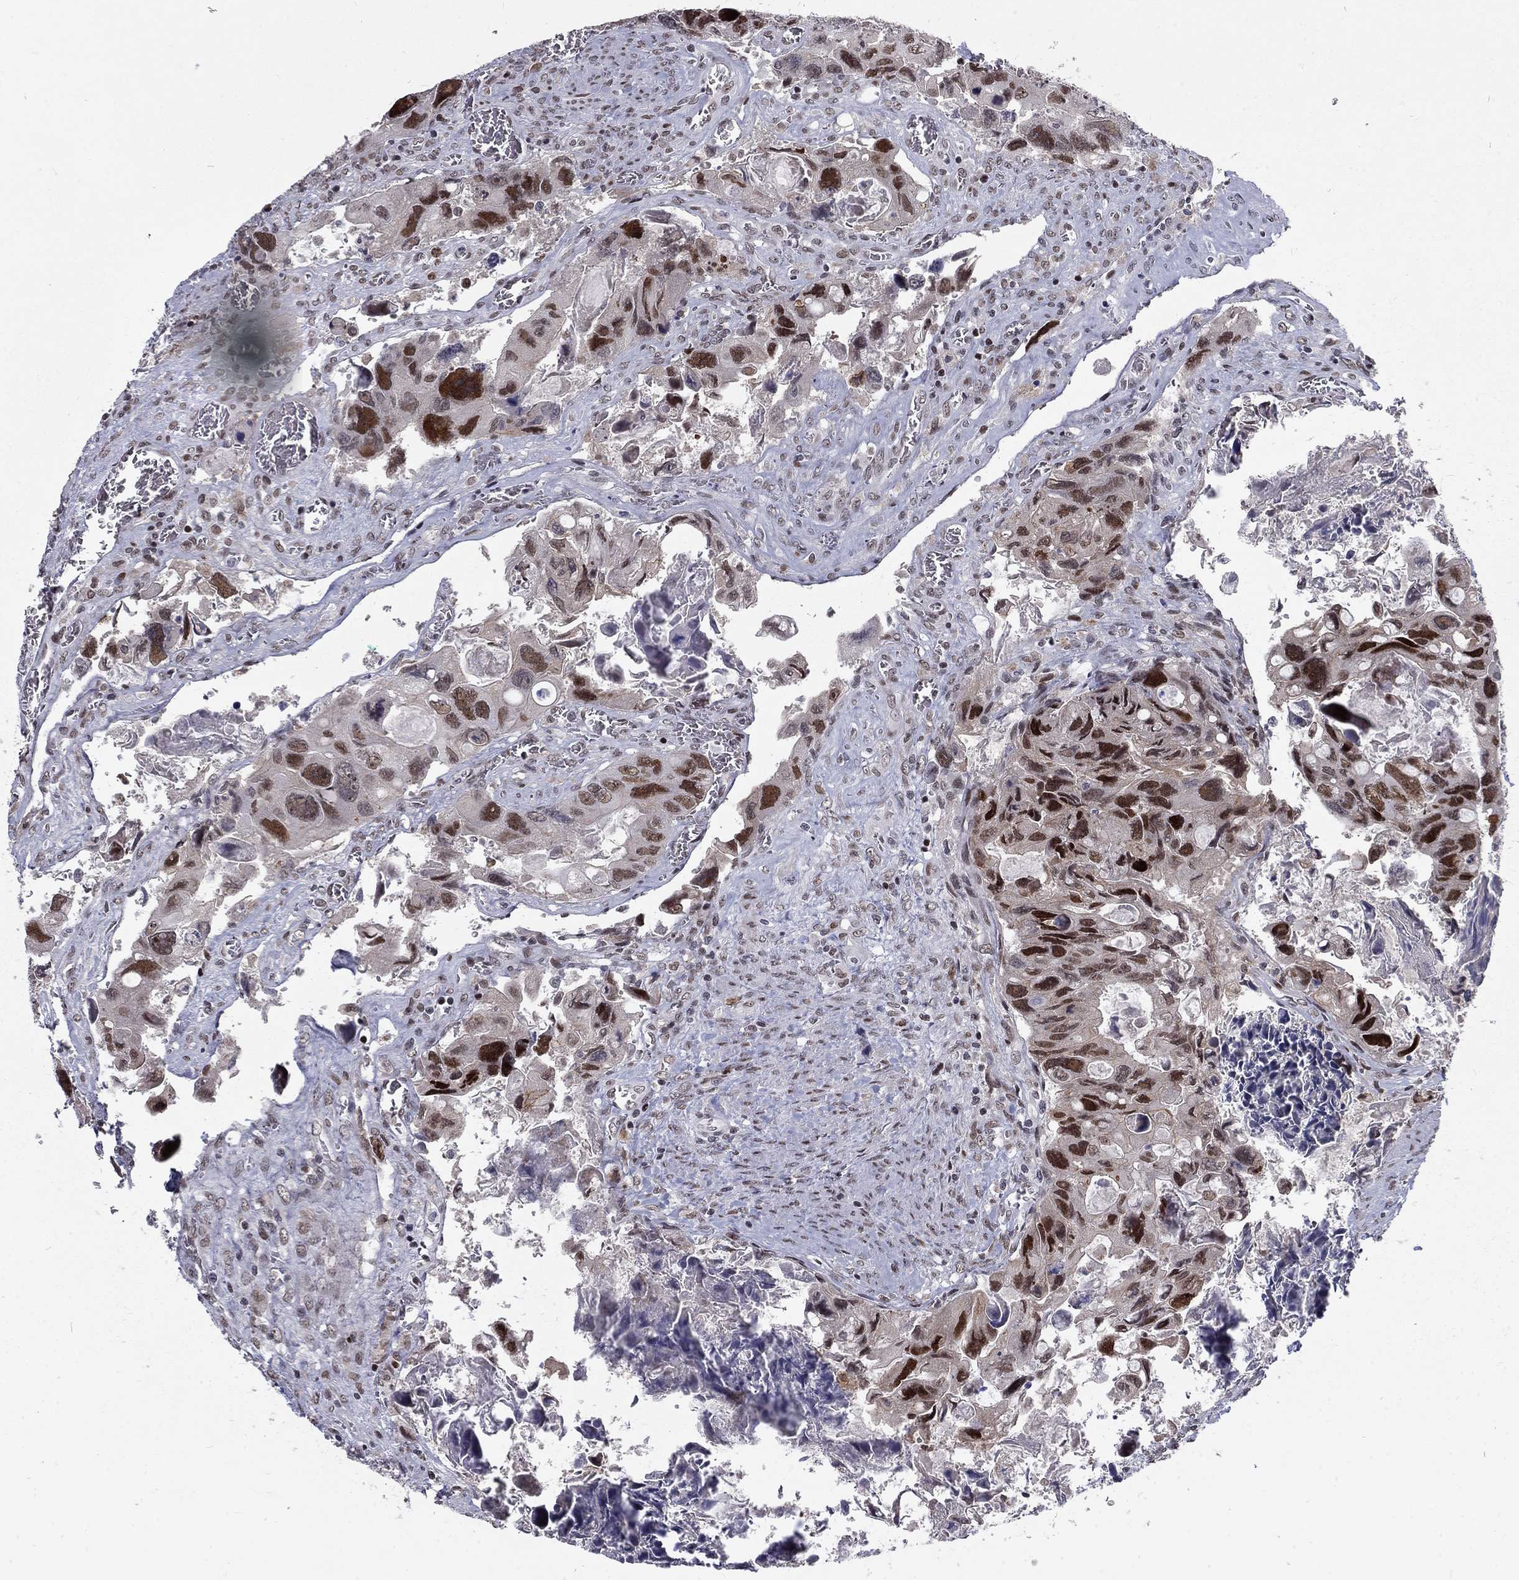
{"staining": {"intensity": "strong", "quantity": "25%-75%", "location": "nuclear"}, "tissue": "colorectal cancer", "cell_type": "Tumor cells", "image_type": "cancer", "snomed": [{"axis": "morphology", "description": "Adenocarcinoma, NOS"}, {"axis": "topography", "description": "Rectum"}], "caption": "Immunohistochemical staining of colorectal adenocarcinoma demonstrates high levels of strong nuclear staining in approximately 25%-75% of tumor cells. The protein is shown in brown color, while the nuclei are stained blue.", "gene": "TCEAL1", "patient": {"sex": "male", "age": 62}}